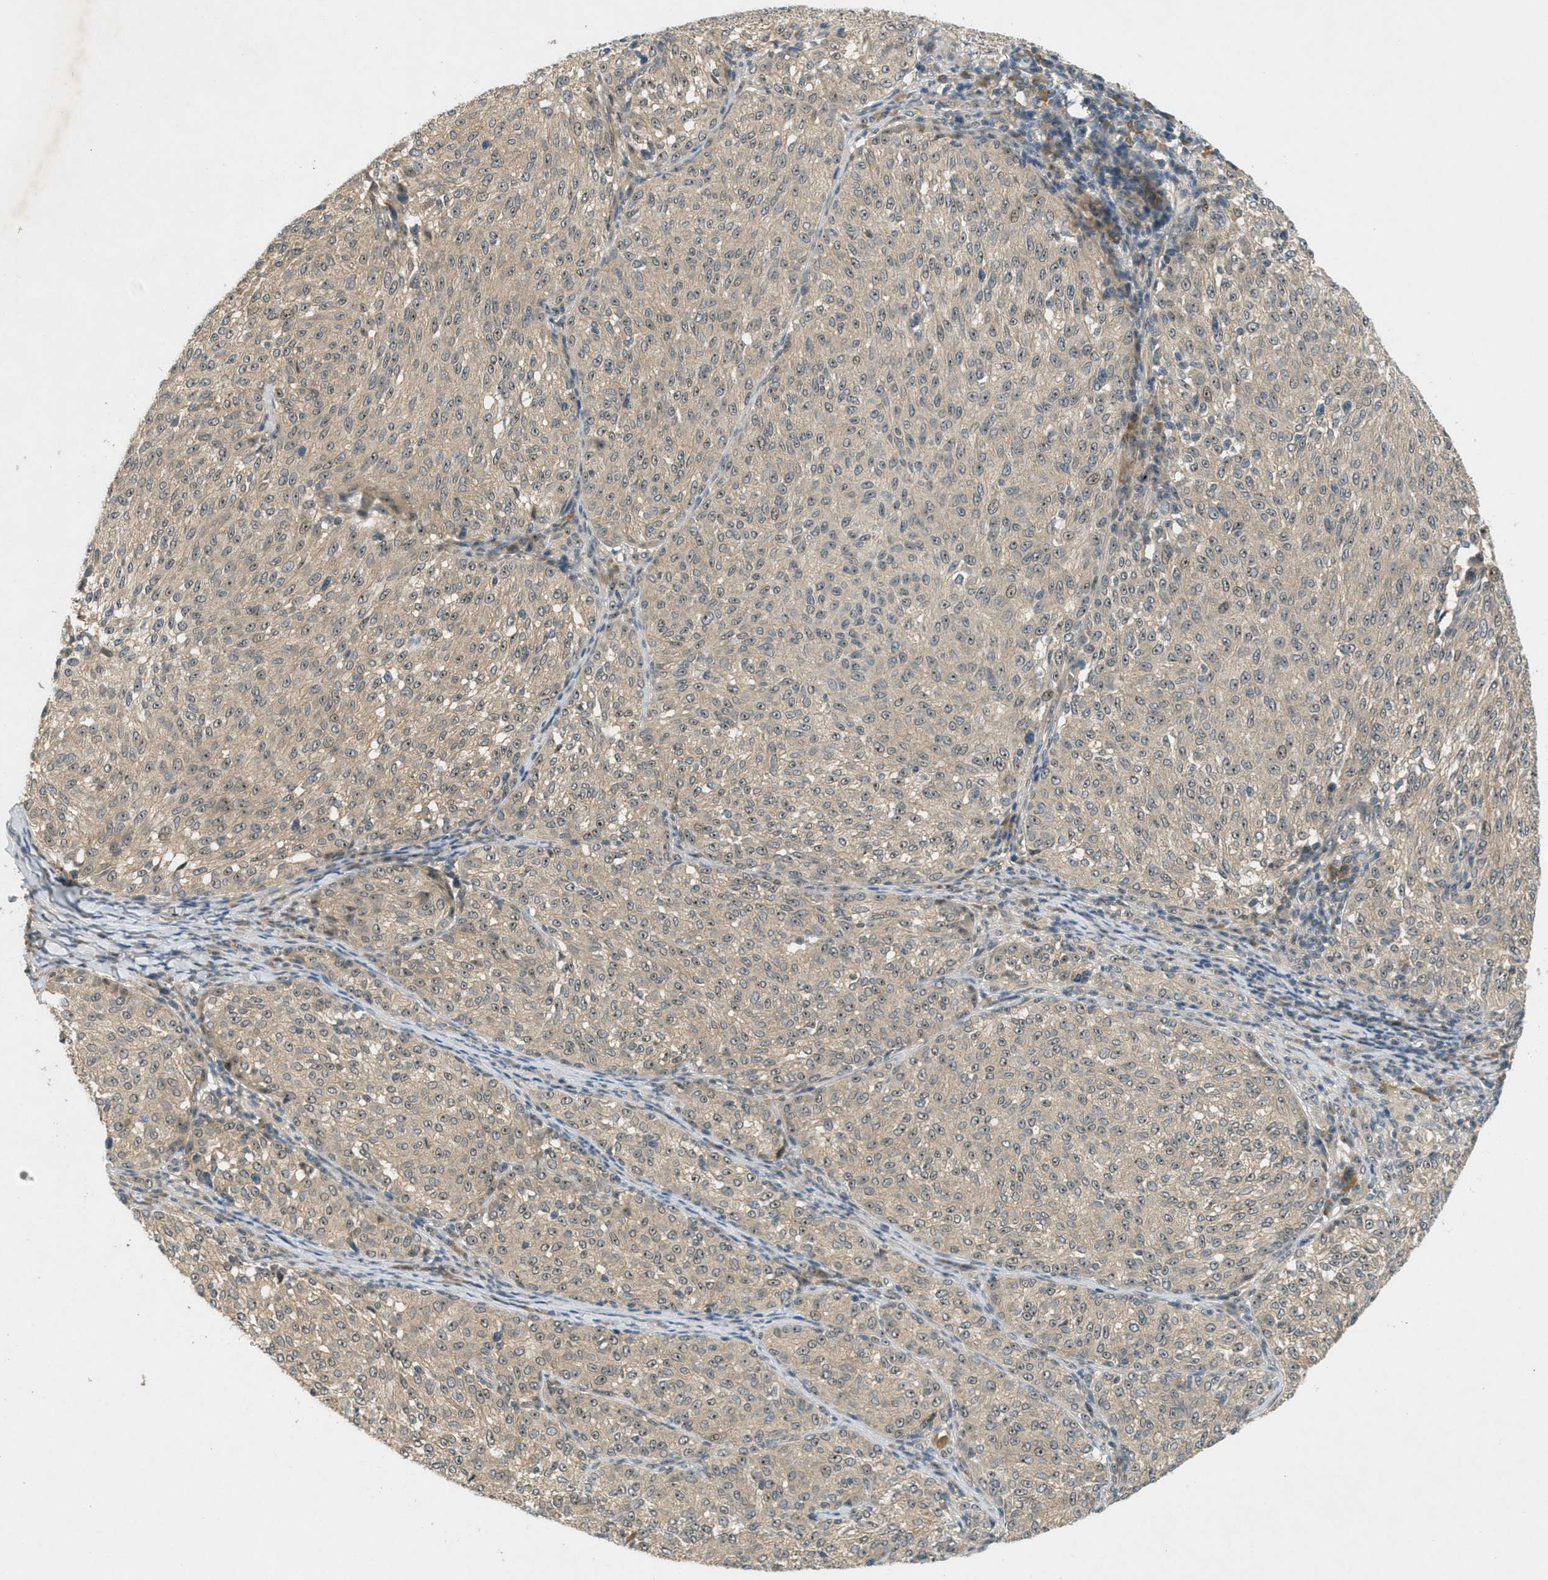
{"staining": {"intensity": "weak", "quantity": ">75%", "location": "cytoplasmic/membranous,nuclear"}, "tissue": "melanoma", "cell_type": "Tumor cells", "image_type": "cancer", "snomed": [{"axis": "morphology", "description": "Malignant melanoma, NOS"}, {"axis": "topography", "description": "Skin"}], "caption": "Immunohistochemistry (IHC) of melanoma displays low levels of weak cytoplasmic/membranous and nuclear staining in about >75% of tumor cells.", "gene": "STK11", "patient": {"sex": "female", "age": 72}}